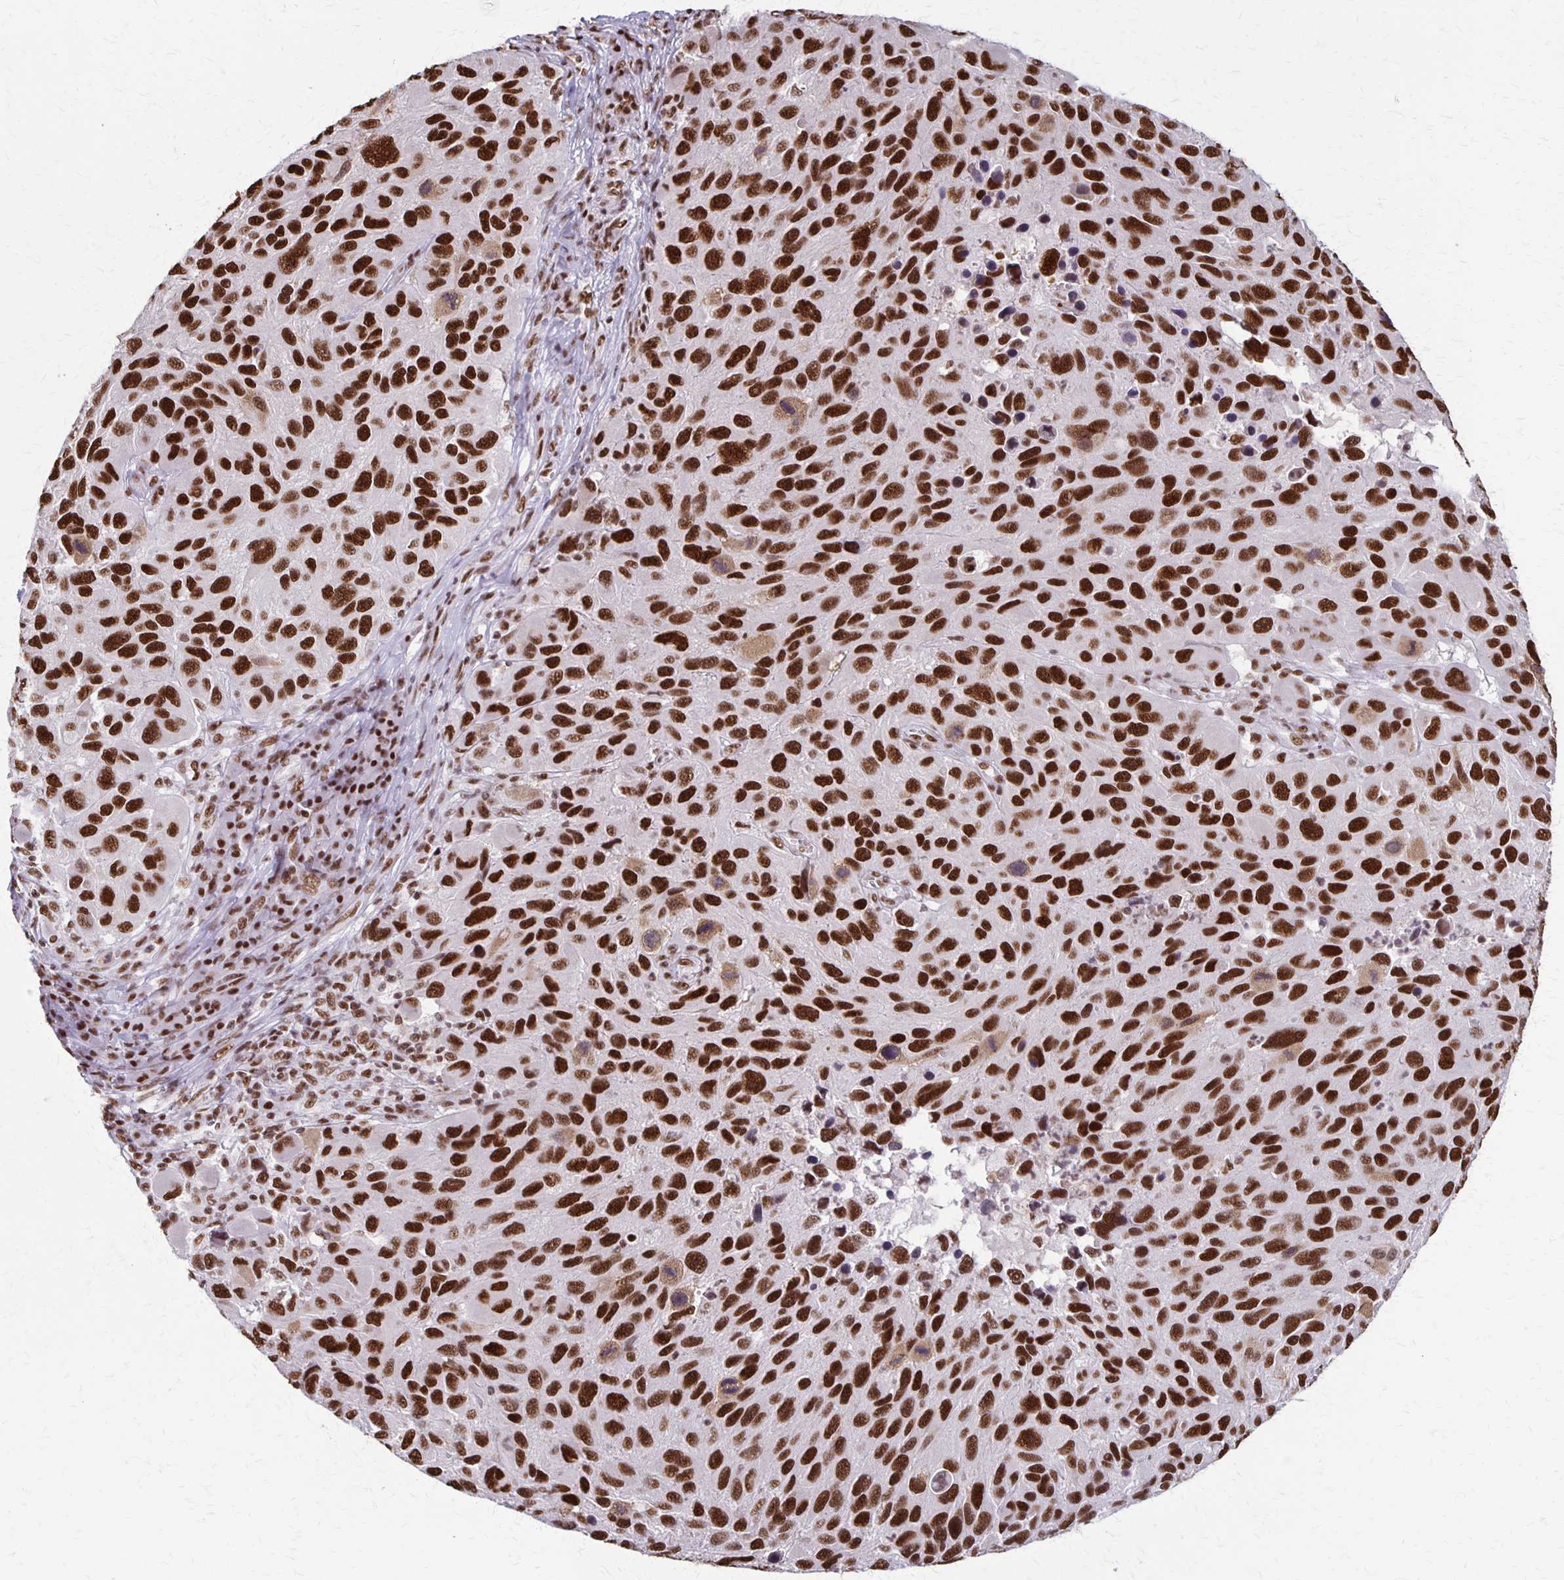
{"staining": {"intensity": "strong", "quantity": ">75%", "location": "nuclear"}, "tissue": "melanoma", "cell_type": "Tumor cells", "image_type": "cancer", "snomed": [{"axis": "morphology", "description": "Malignant melanoma, NOS"}, {"axis": "topography", "description": "Skin"}], "caption": "Strong nuclear protein staining is identified in approximately >75% of tumor cells in malignant melanoma.", "gene": "XRCC6", "patient": {"sex": "male", "age": 53}}